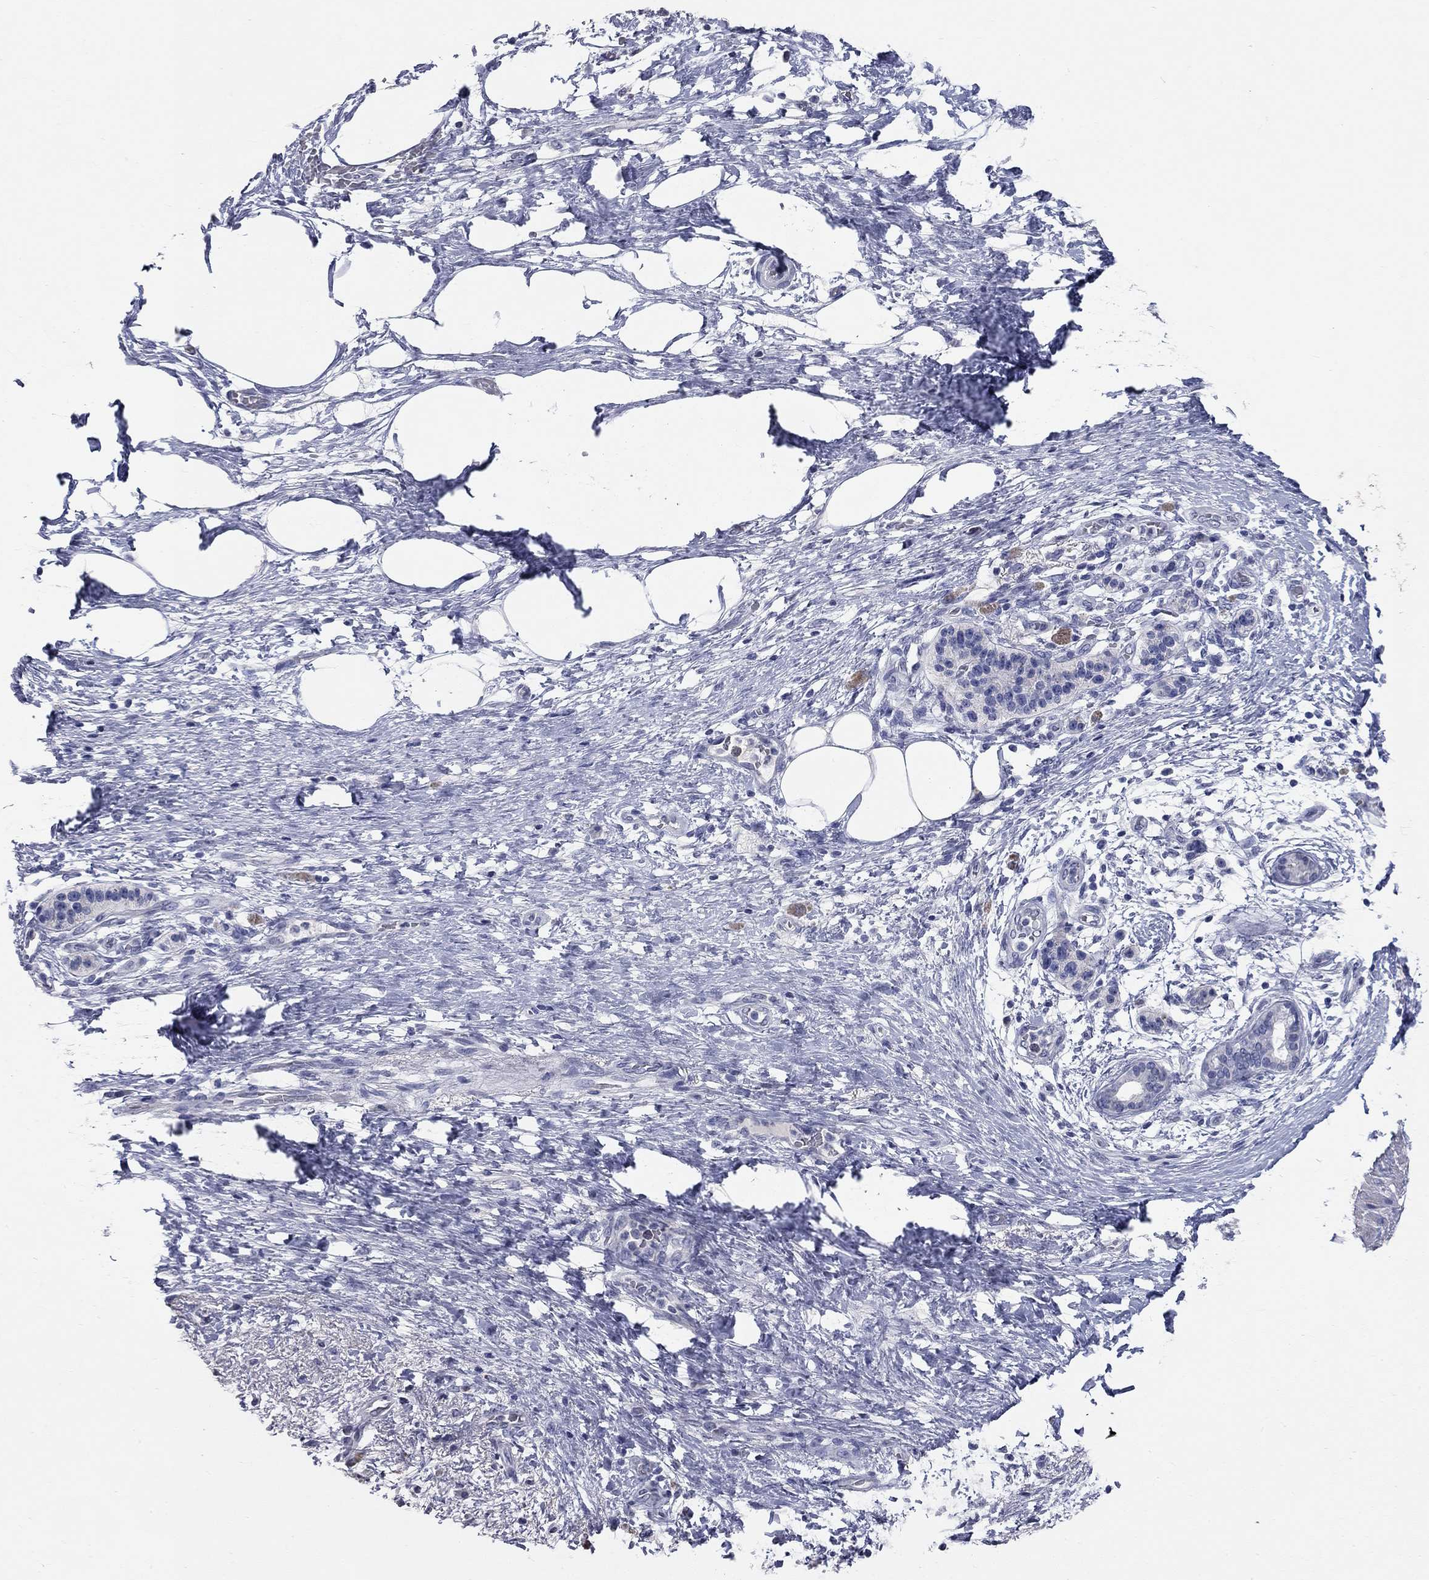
{"staining": {"intensity": "negative", "quantity": "none", "location": "none"}, "tissue": "pancreatic cancer", "cell_type": "Tumor cells", "image_type": "cancer", "snomed": [{"axis": "morphology", "description": "Adenocarcinoma, NOS"}, {"axis": "topography", "description": "Pancreas"}], "caption": "The photomicrograph demonstrates no significant staining in tumor cells of pancreatic cancer.", "gene": "SYT12", "patient": {"sex": "female", "age": 72}}